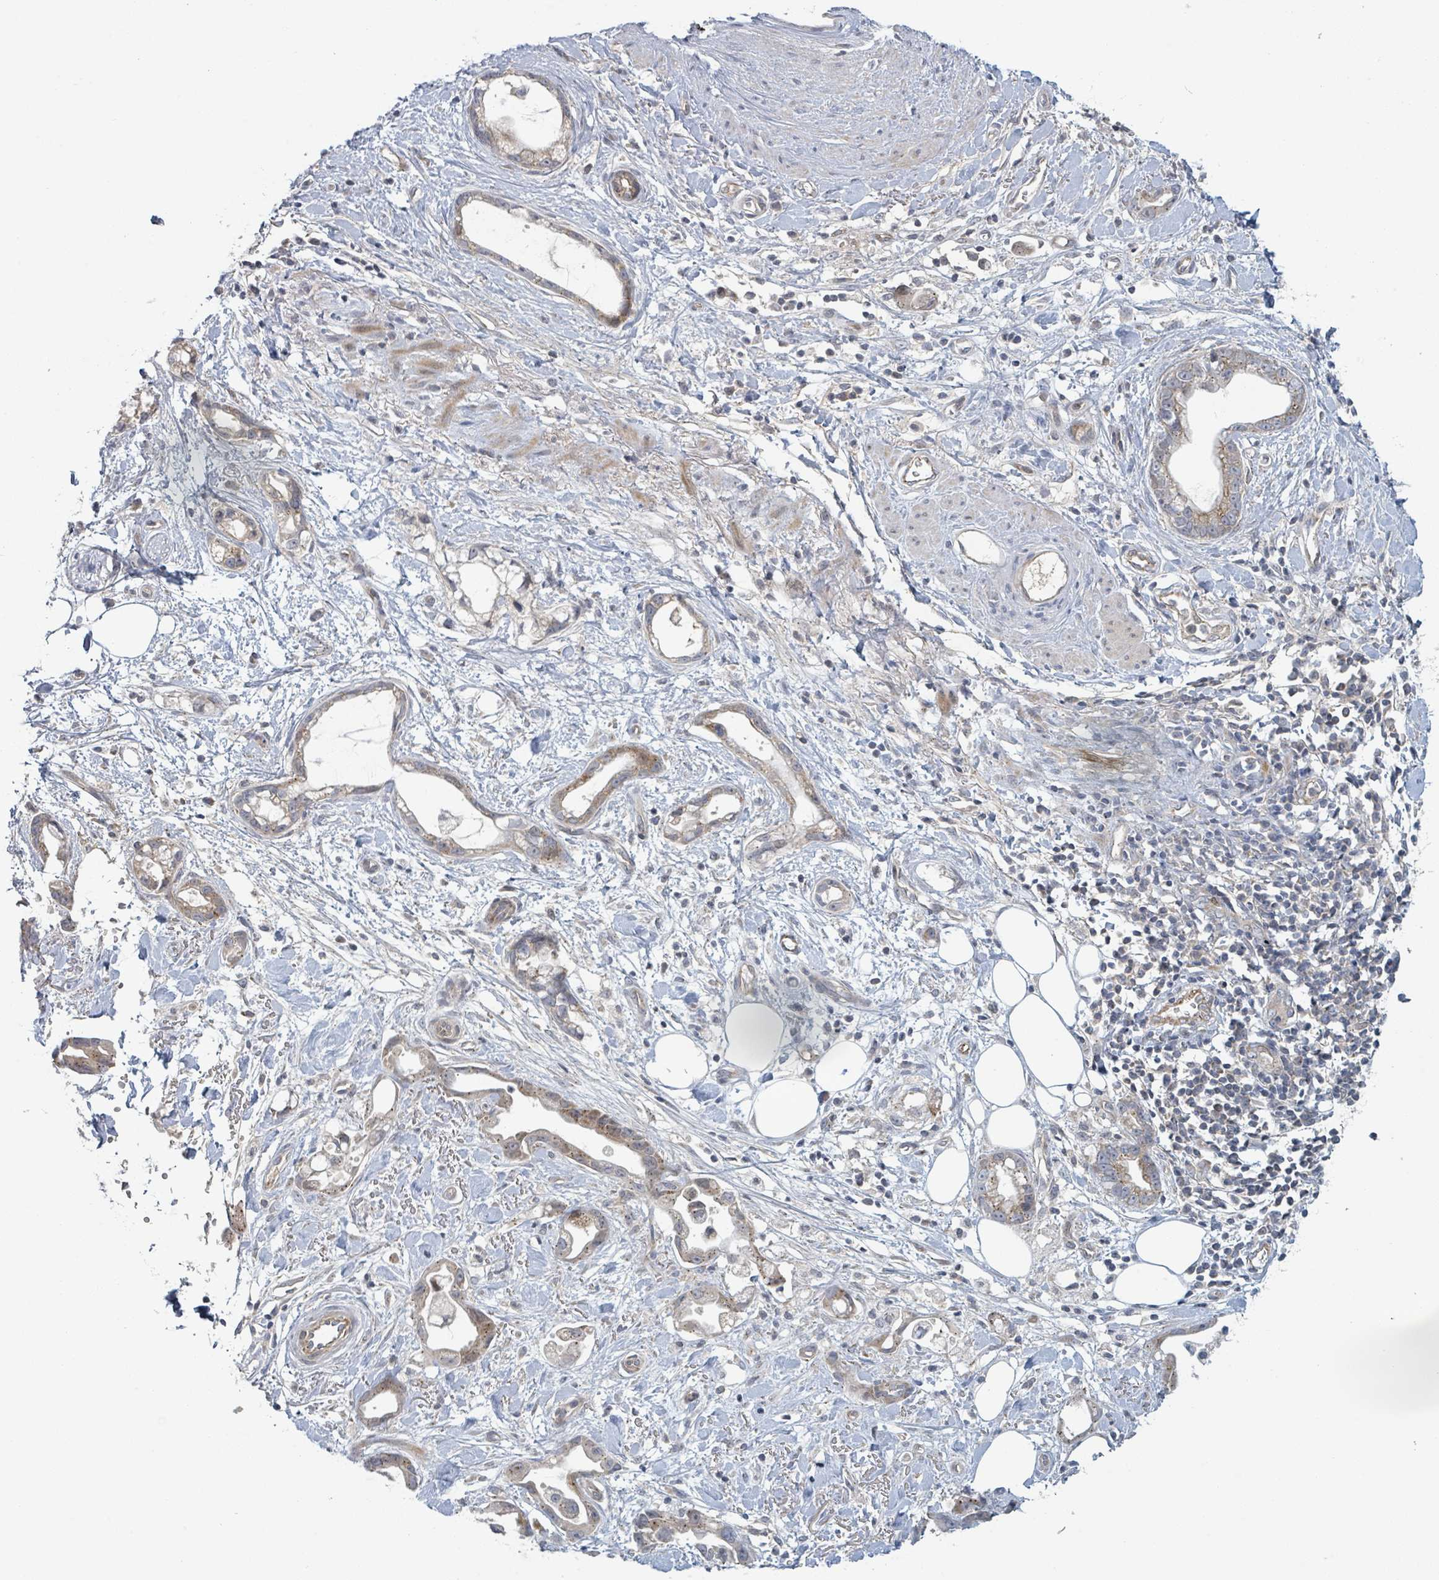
{"staining": {"intensity": "weak", "quantity": ">75%", "location": "cytoplasmic/membranous"}, "tissue": "stomach cancer", "cell_type": "Tumor cells", "image_type": "cancer", "snomed": [{"axis": "morphology", "description": "Adenocarcinoma, NOS"}, {"axis": "topography", "description": "Stomach"}], "caption": "Weak cytoplasmic/membranous positivity for a protein is present in about >75% of tumor cells of stomach cancer using IHC.", "gene": "COL5A3", "patient": {"sex": "male", "age": 55}}